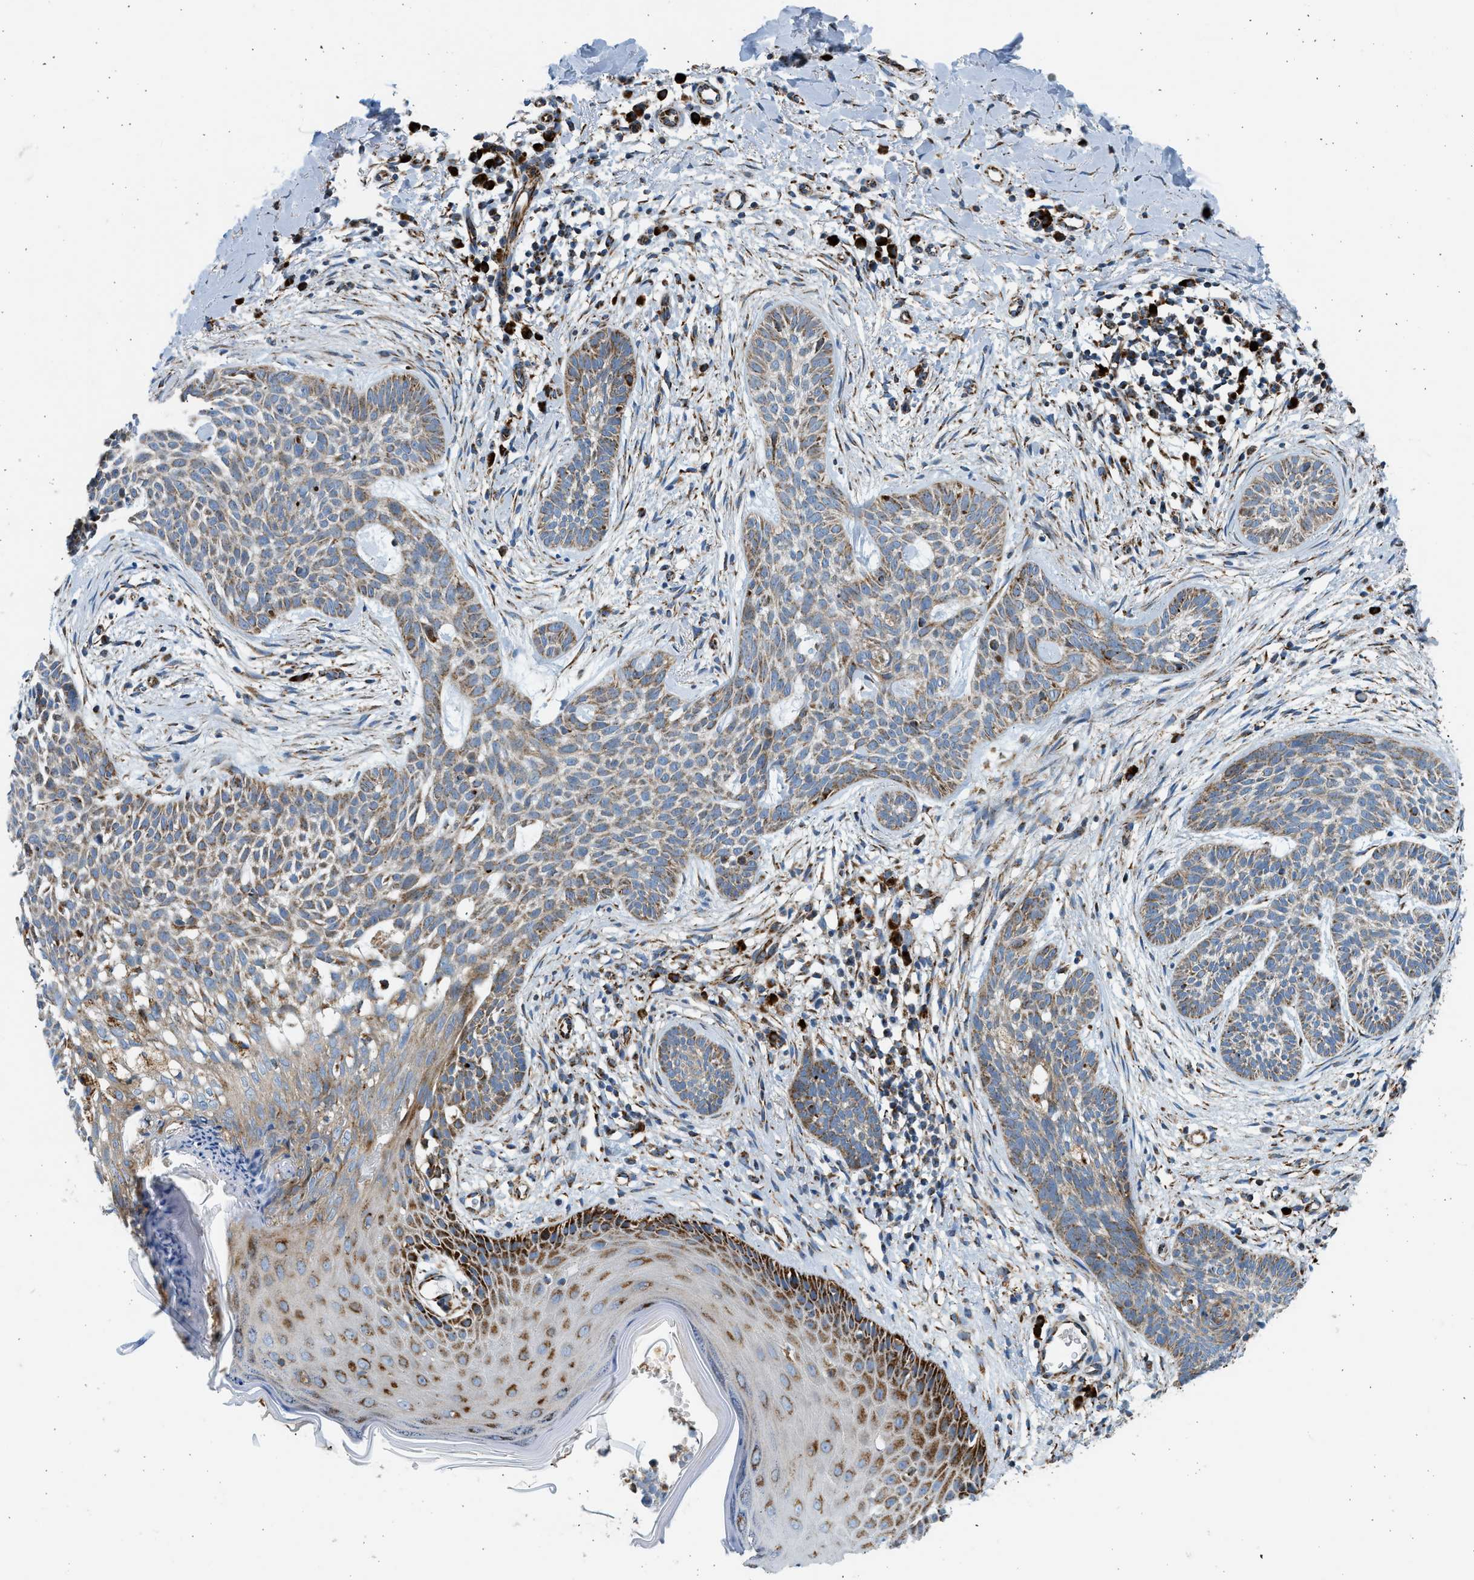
{"staining": {"intensity": "moderate", "quantity": ">75%", "location": "cytoplasmic/membranous"}, "tissue": "skin cancer", "cell_type": "Tumor cells", "image_type": "cancer", "snomed": [{"axis": "morphology", "description": "Basal cell carcinoma"}, {"axis": "topography", "description": "Skin"}], "caption": "Immunohistochemistry (DAB) staining of human skin cancer demonstrates moderate cytoplasmic/membranous protein expression in approximately >75% of tumor cells.", "gene": "KCNMB3", "patient": {"sex": "female", "age": 59}}